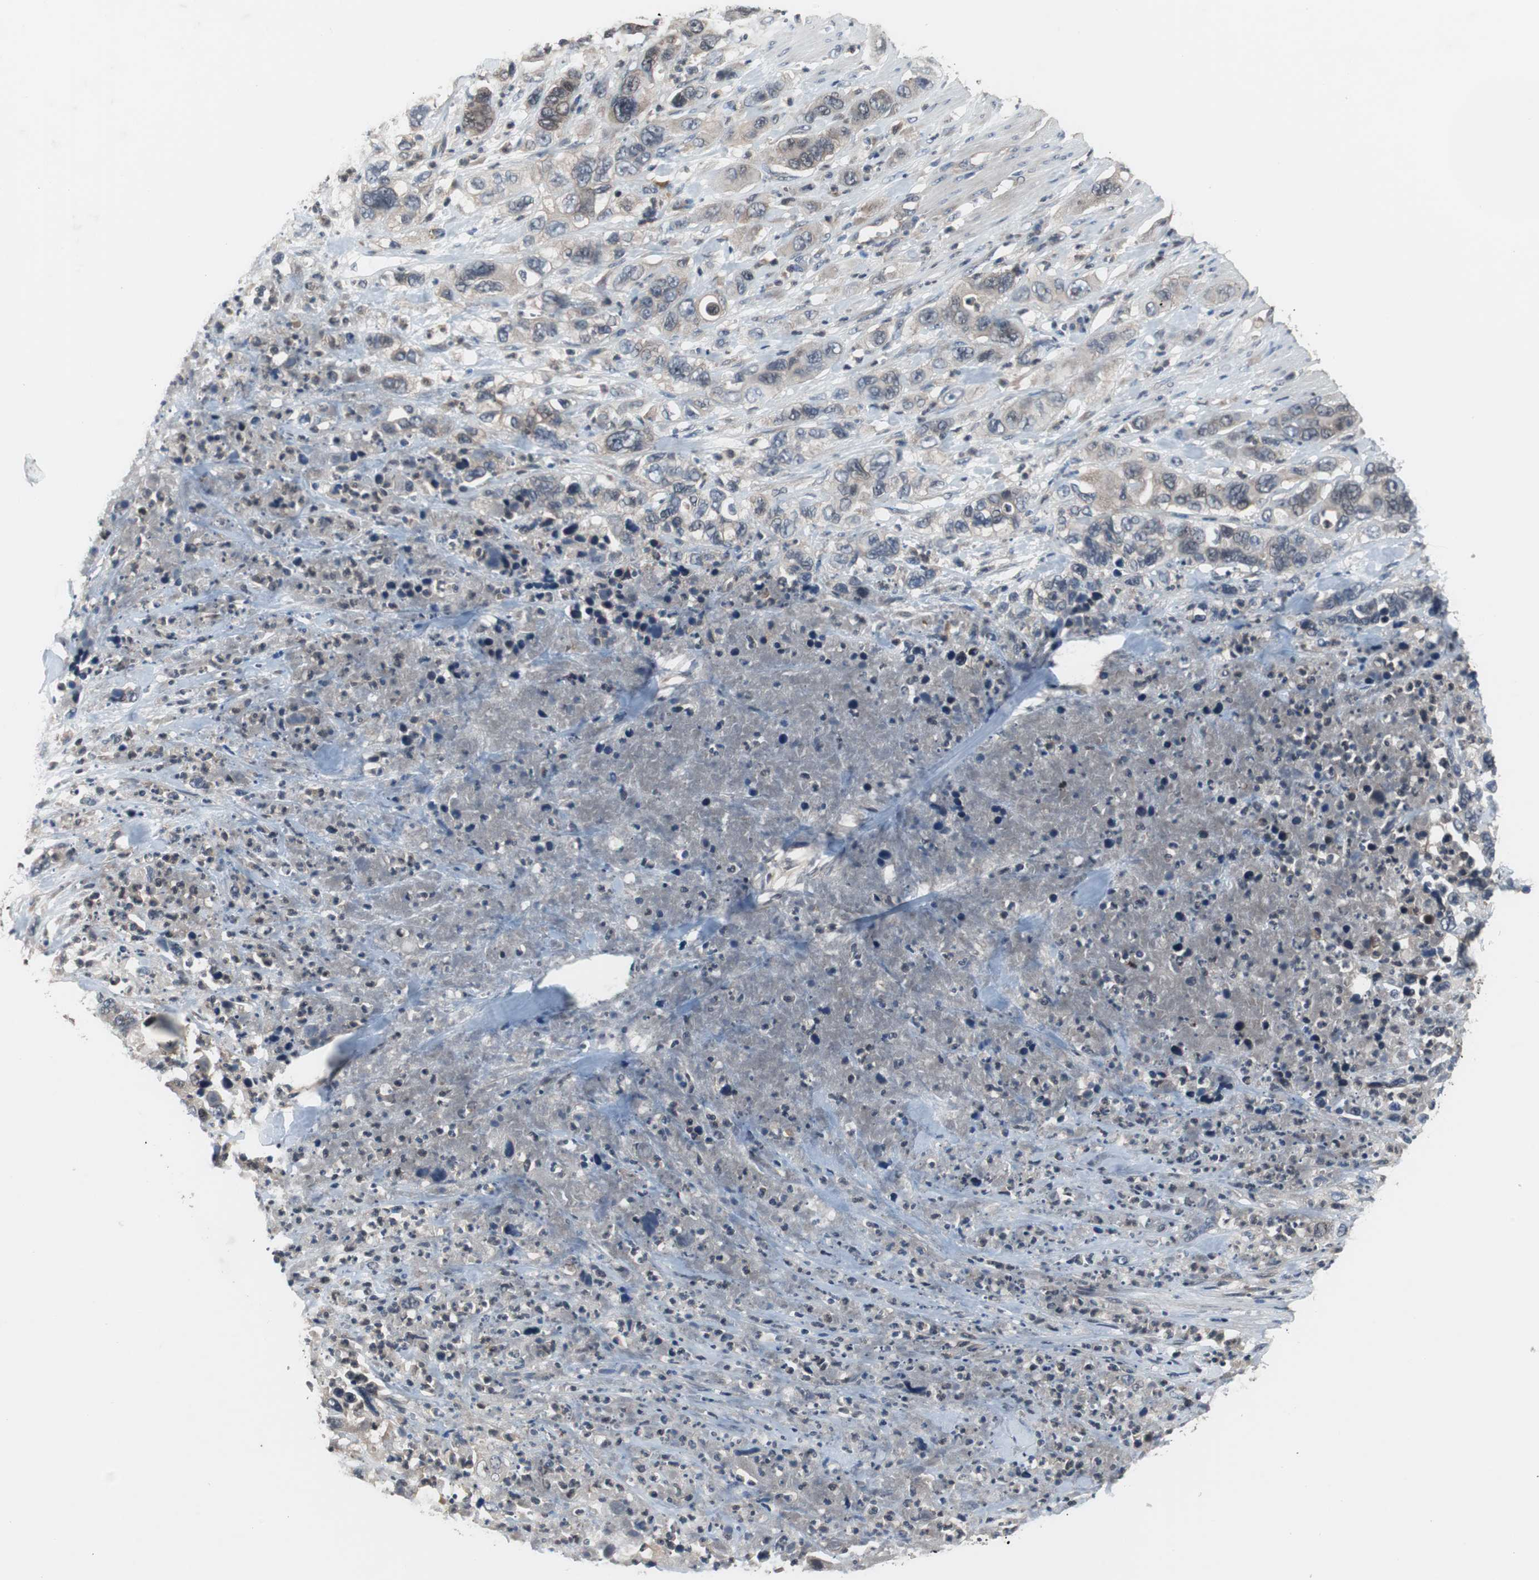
{"staining": {"intensity": "moderate", "quantity": ">75%", "location": "cytoplasmic/membranous"}, "tissue": "pancreatic cancer", "cell_type": "Tumor cells", "image_type": "cancer", "snomed": [{"axis": "morphology", "description": "Adenocarcinoma, NOS"}, {"axis": "topography", "description": "Pancreas"}], "caption": "Brown immunohistochemical staining in adenocarcinoma (pancreatic) exhibits moderate cytoplasmic/membranous positivity in about >75% of tumor cells.", "gene": "PAK1", "patient": {"sex": "female", "age": 71}}